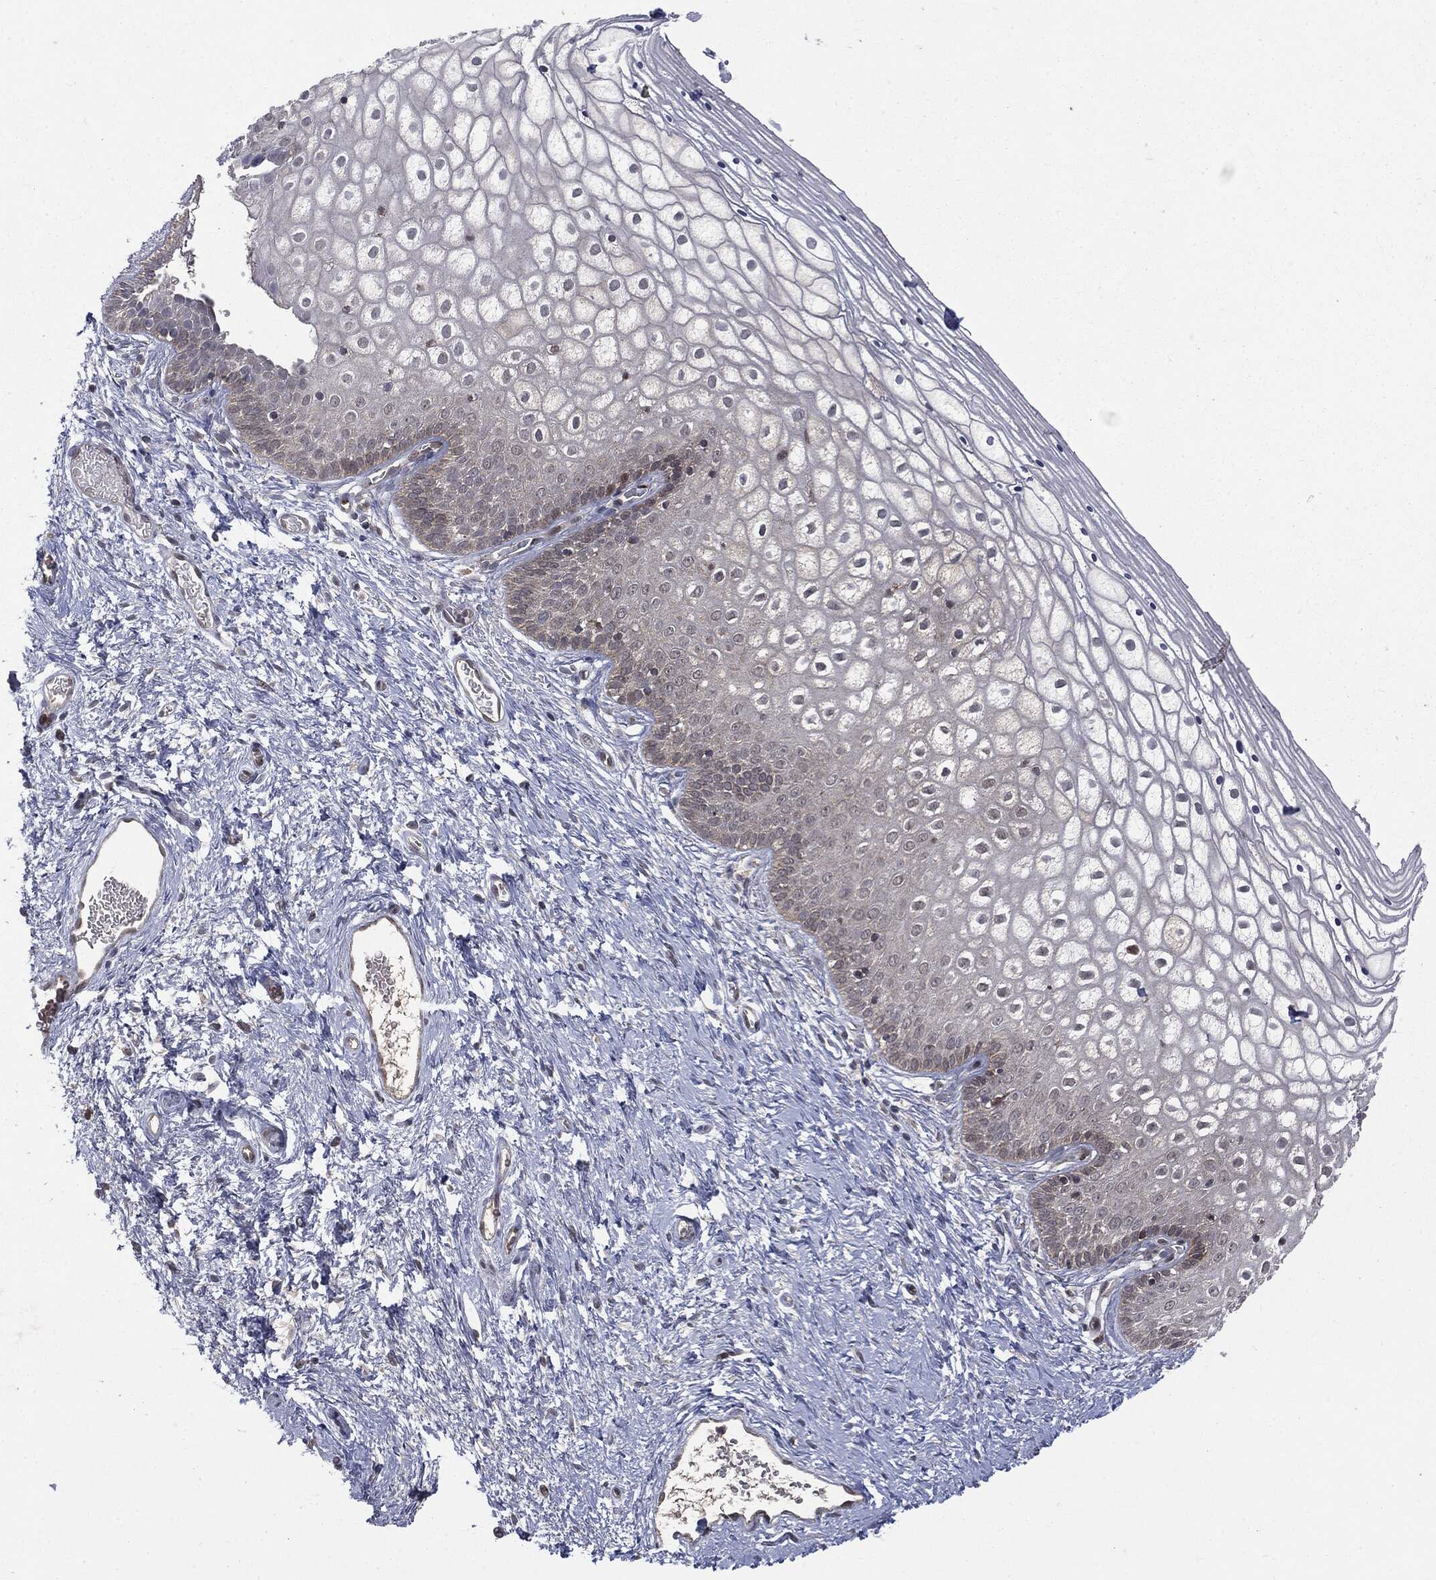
{"staining": {"intensity": "negative", "quantity": "none", "location": "none"}, "tissue": "vagina", "cell_type": "Squamous epithelial cells", "image_type": "normal", "snomed": [{"axis": "morphology", "description": "Normal tissue, NOS"}, {"axis": "topography", "description": "Vagina"}], "caption": "The histopathology image exhibits no significant expression in squamous epithelial cells of vagina. Brightfield microscopy of IHC stained with DAB (3,3'-diaminobenzidine) (brown) and hematoxylin (blue), captured at high magnification.", "gene": "PTPA", "patient": {"sex": "female", "age": 32}}